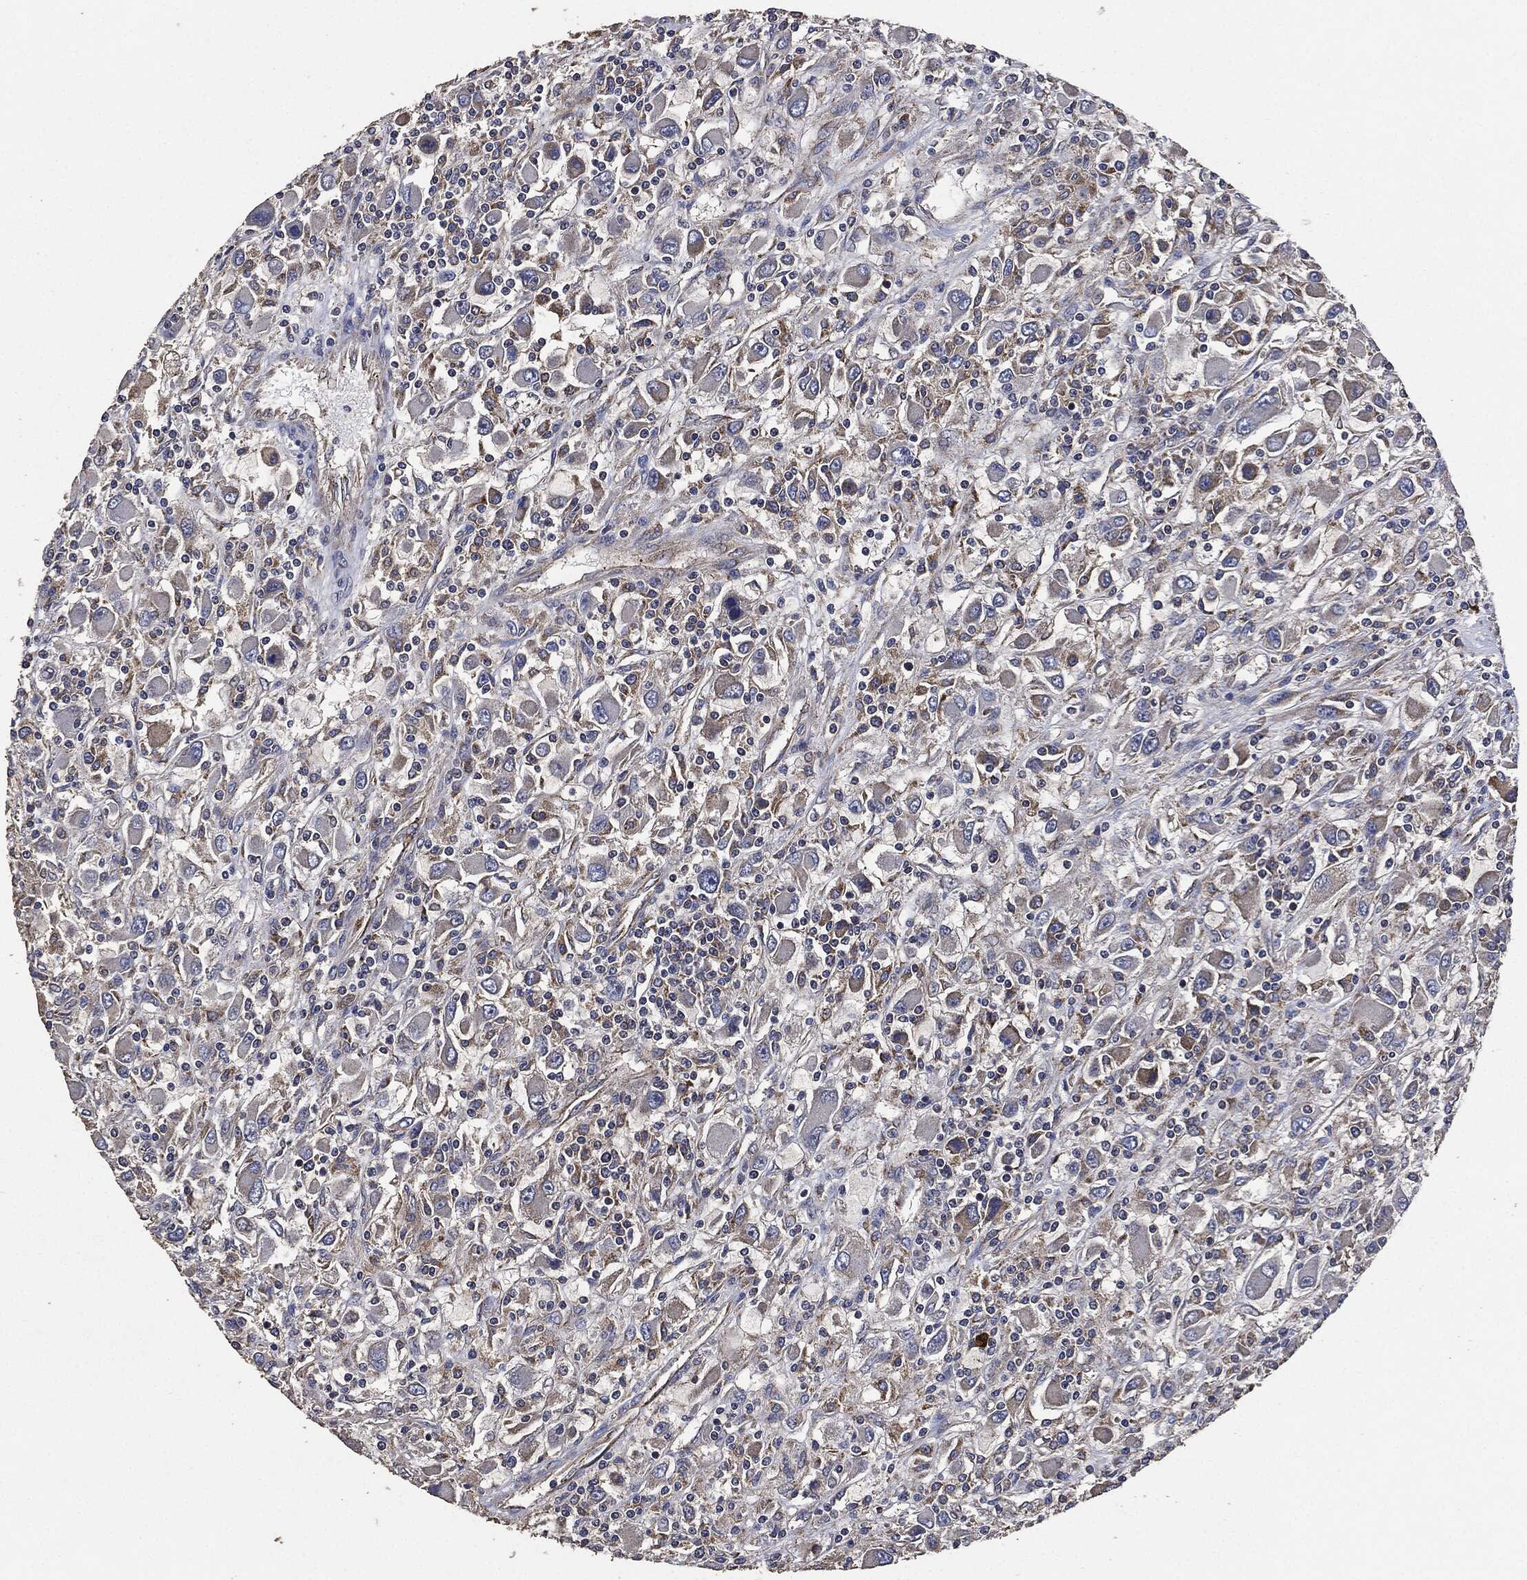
{"staining": {"intensity": "moderate", "quantity": "<25%", "location": "cytoplasmic/membranous"}, "tissue": "renal cancer", "cell_type": "Tumor cells", "image_type": "cancer", "snomed": [{"axis": "morphology", "description": "Adenocarcinoma, NOS"}, {"axis": "topography", "description": "Kidney"}], "caption": "A micrograph showing moderate cytoplasmic/membranous positivity in about <25% of tumor cells in adenocarcinoma (renal), as visualized by brown immunohistochemical staining.", "gene": "STK3", "patient": {"sex": "female", "age": 67}}